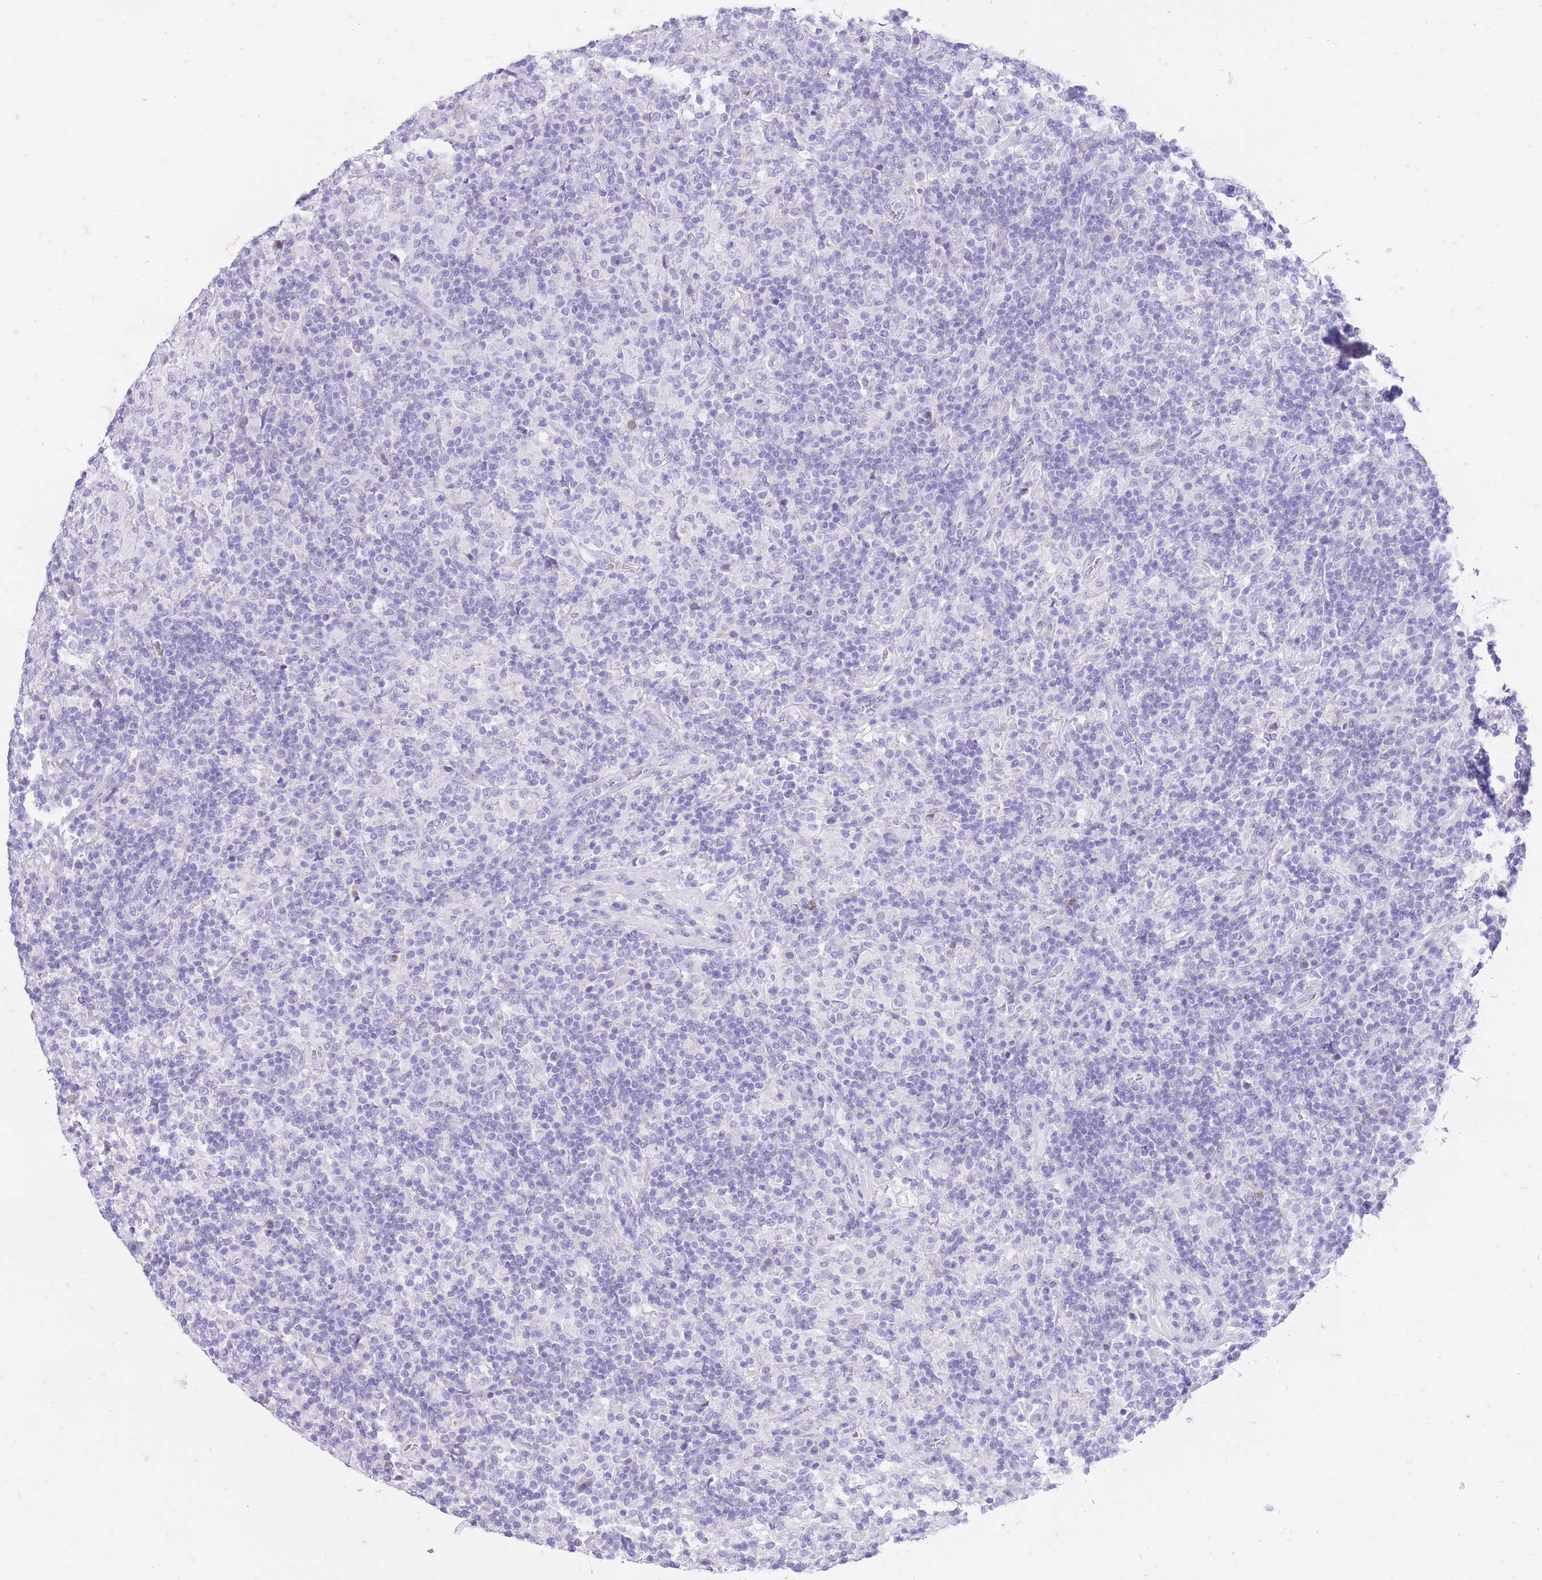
{"staining": {"intensity": "negative", "quantity": "none", "location": "none"}, "tissue": "lymphoma", "cell_type": "Tumor cells", "image_type": "cancer", "snomed": [{"axis": "morphology", "description": "Hodgkin's disease, NOS"}, {"axis": "topography", "description": "Lymph node"}], "caption": "Immunohistochemistry image of lymphoma stained for a protein (brown), which displays no expression in tumor cells. The staining was performed using DAB to visualize the protein expression in brown, while the nuclei were stained in blue with hematoxylin (Magnification: 20x).", "gene": "ZFP37", "patient": {"sex": "male", "age": 70}}